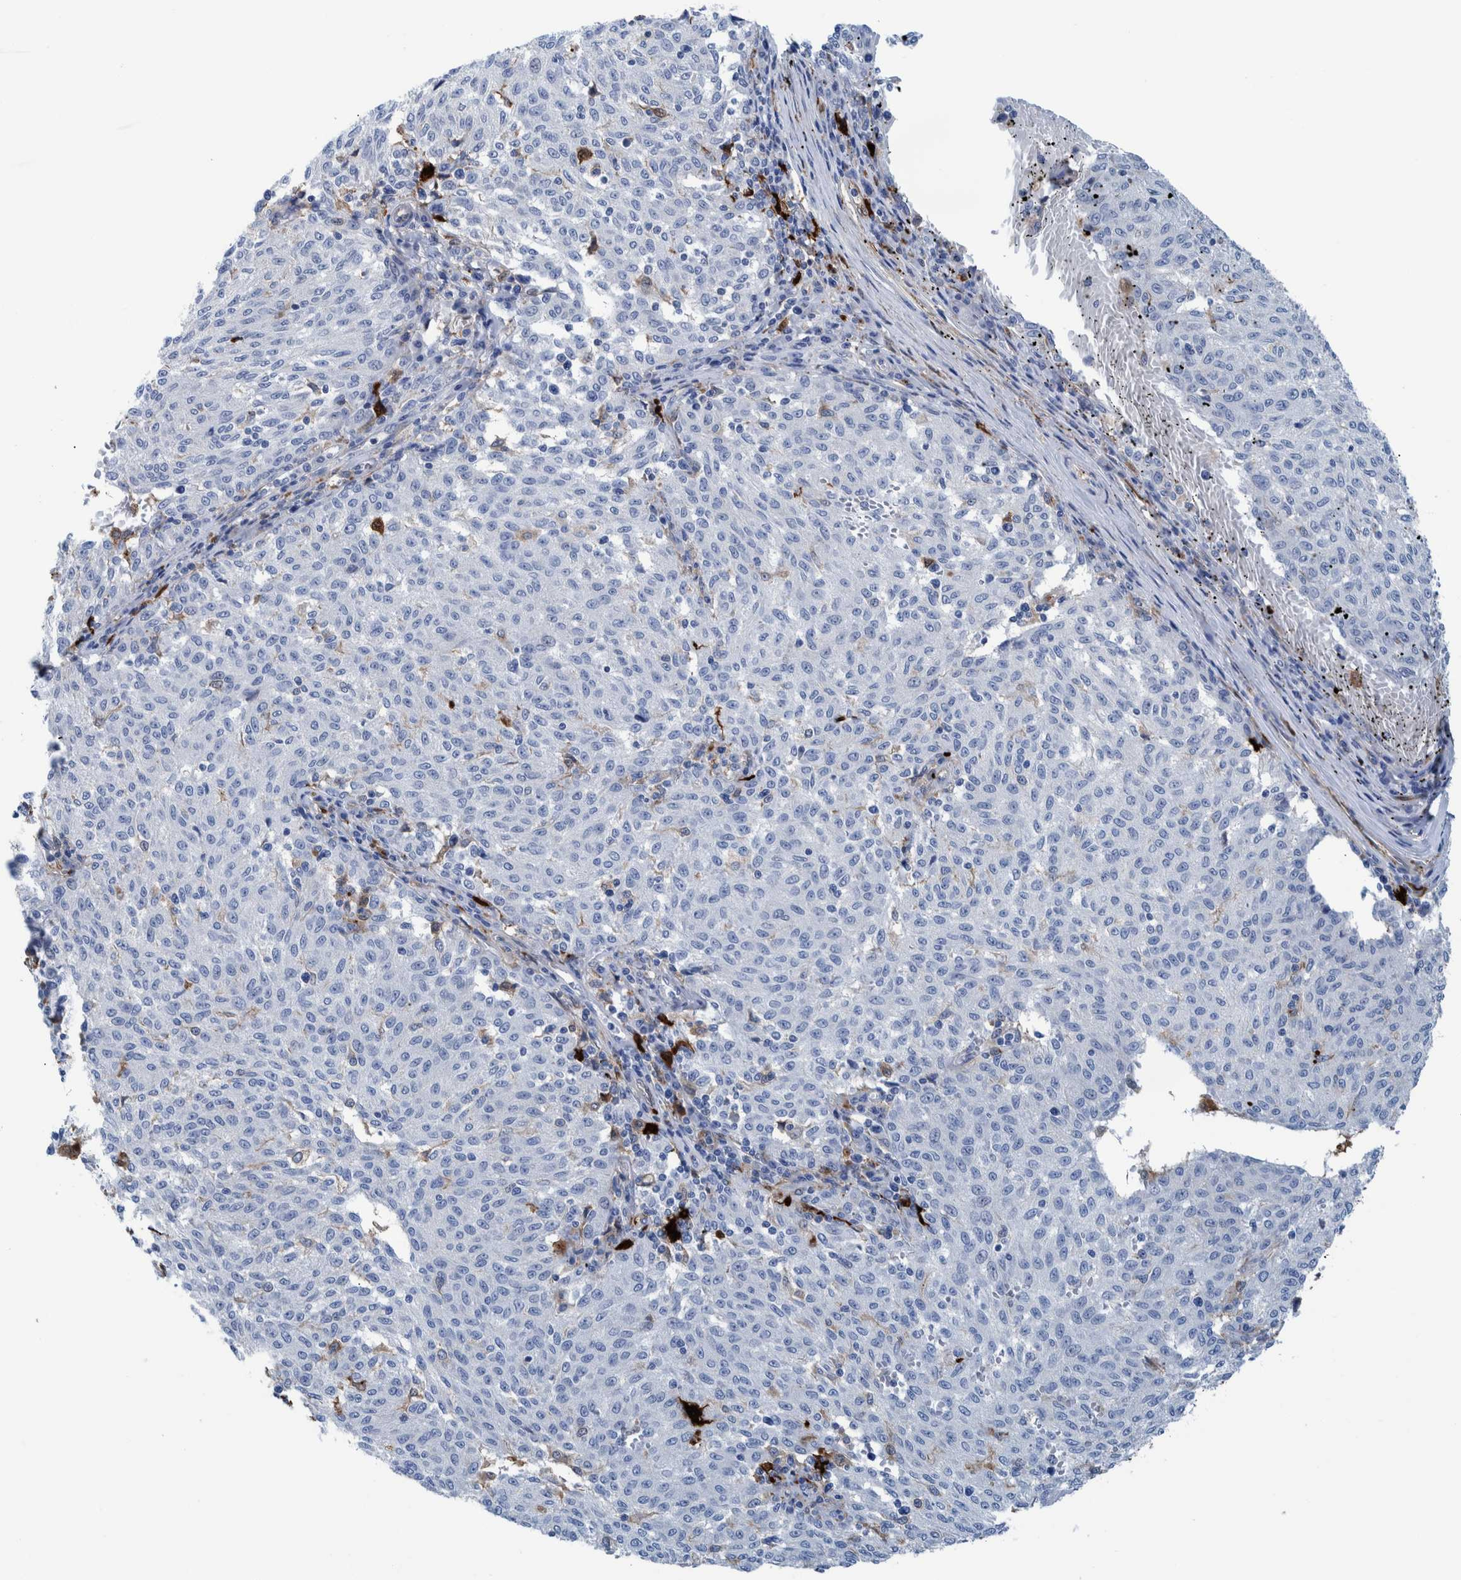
{"staining": {"intensity": "negative", "quantity": "none", "location": "none"}, "tissue": "melanoma", "cell_type": "Tumor cells", "image_type": "cancer", "snomed": [{"axis": "morphology", "description": "Malignant melanoma, NOS"}, {"axis": "topography", "description": "Skin"}], "caption": "DAB immunohistochemical staining of human malignant melanoma demonstrates no significant expression in tumor cells. Nuclei are stained in blue.", "gene": "IDO1", "patient": {"sex": "female", "age": 72}}